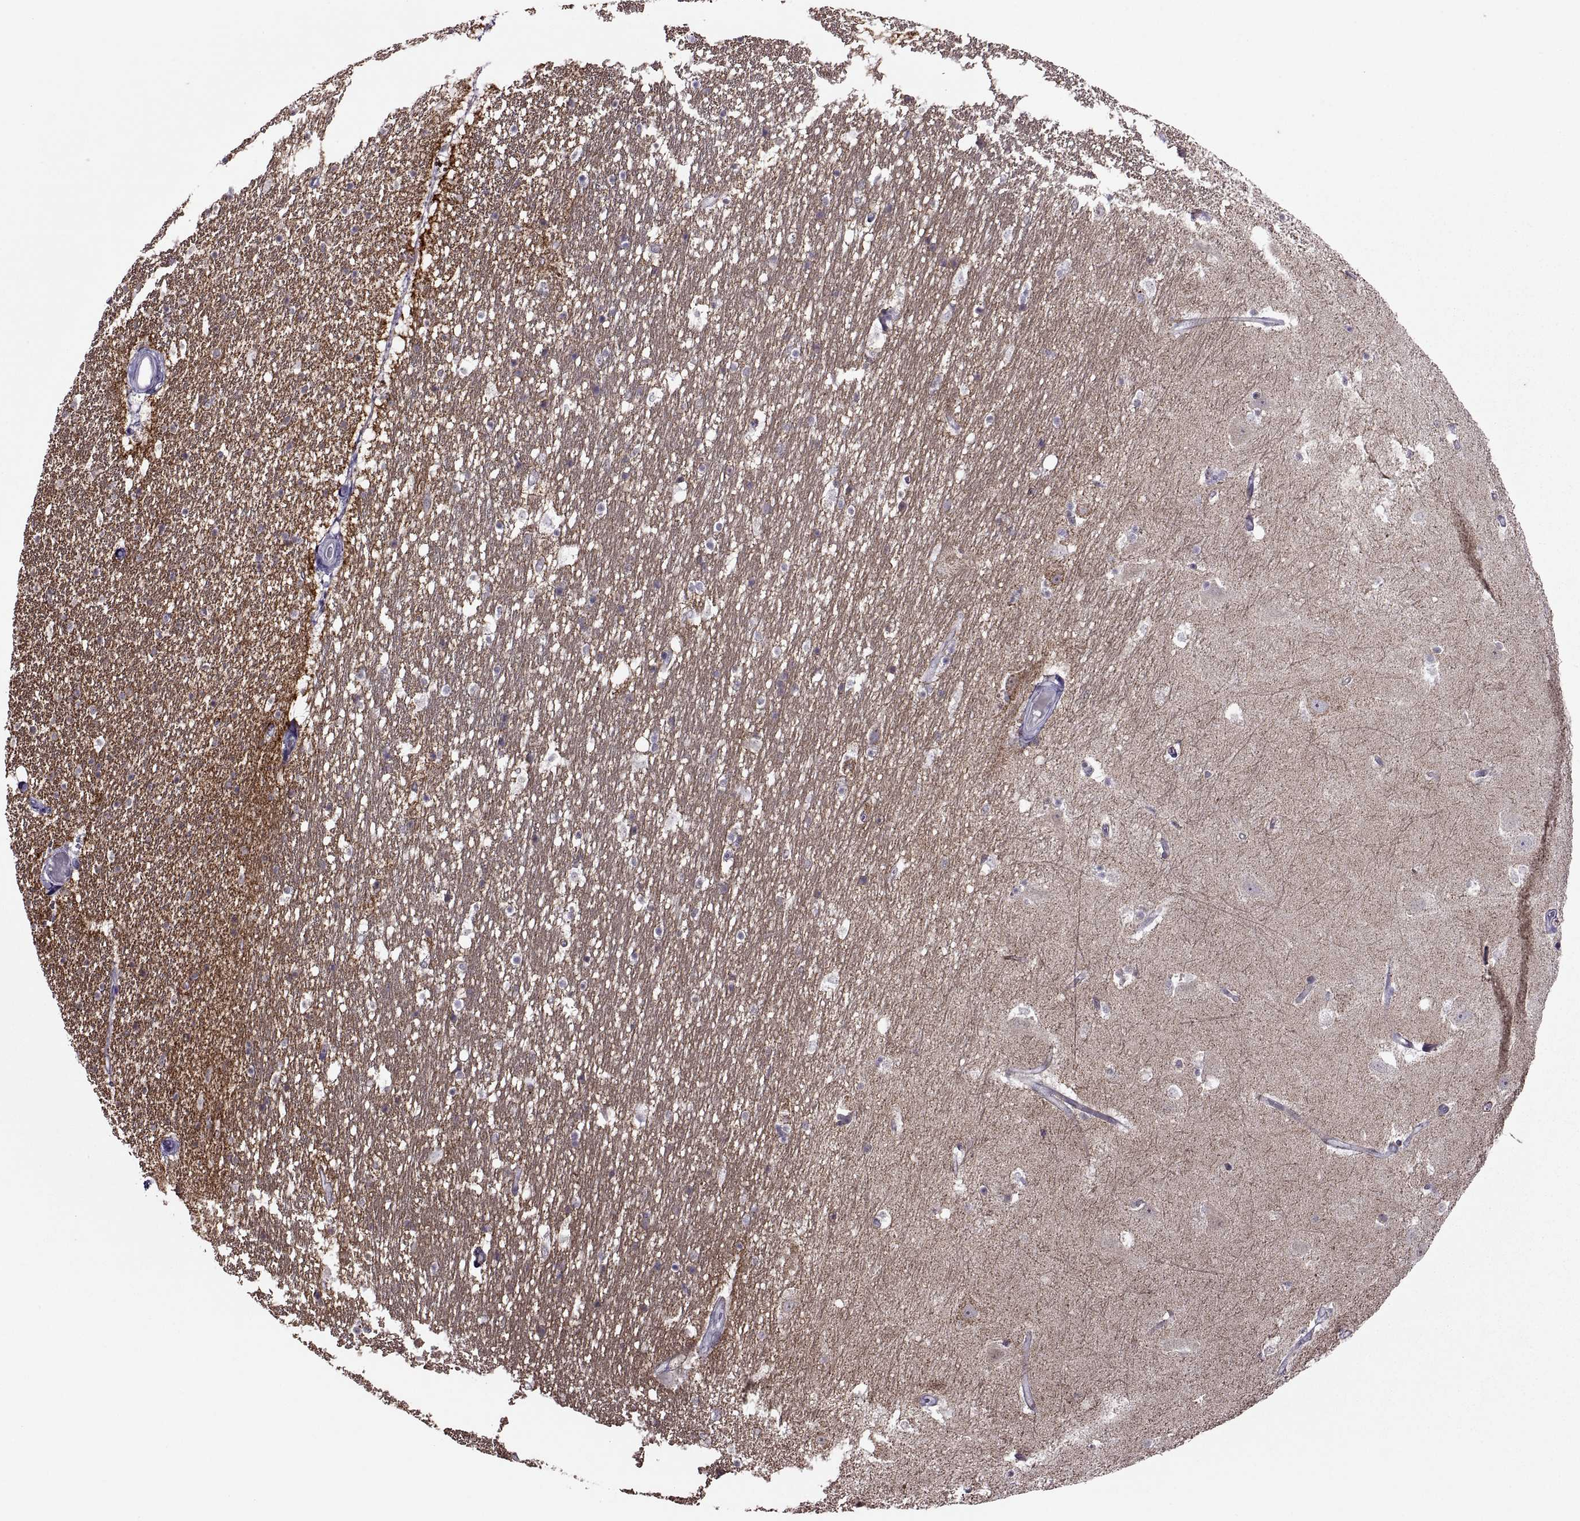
{"staining": {"intensity": "strong", "quantity": "<25%", "location": "cytoplasmic/membranous"}, "tissue": "hippocampus", "cell_type": "Glial cells", "image_type": "normal", "snomed": [{"axis": "morphology", "description": "Normal tissue, NOS"}, {"axis": "topography", "description": "Hippocampus"}], "caption": "This micrograph shows IHC staining of normal human hippocampus, with medium strong cytoplasmic/membranous staining in approximately <25% of glial cells.", "gene": "ASIC2", "patient": {"sex": "male", "age": 49}}